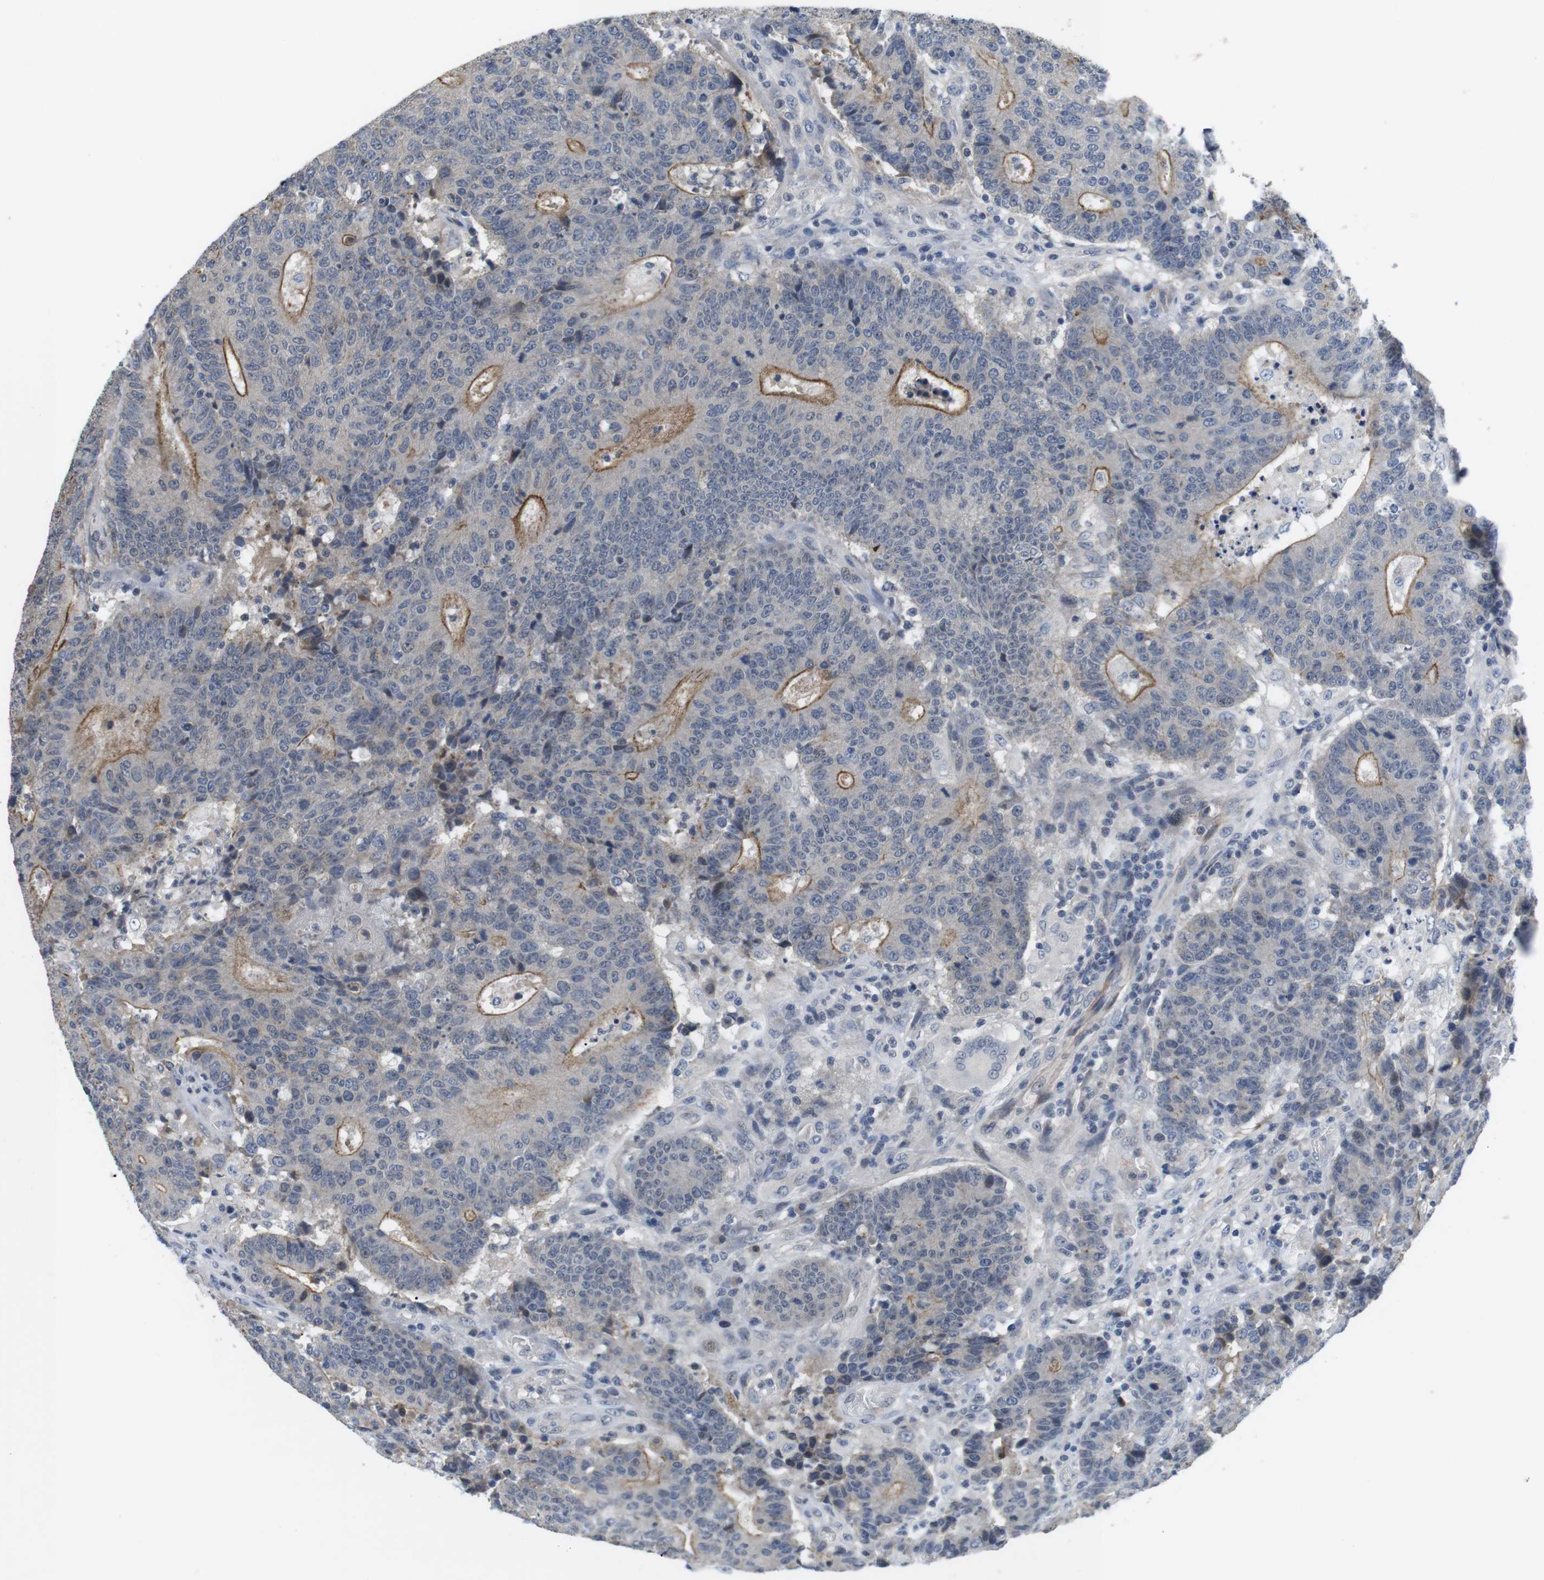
{"staining": {"intensity": "moderate", "quantity": "25%-75%", "location": "cytoplasmic/membranous"}, "tissue": "colorectal cancer", "cell_type": "Tumor cells", "image_type": "cancer", "snomed": [{"axis": "morphology", "description": "Normal tissue, NOS"}, {"axis": "morphology", "description": "Adenocarcinoma, NOS"}, {"axis": "topography", "description": "Colon"}], "caption": "This image demonstrates IHC staining of colorectal cancer (adenocarcinoma), with medium moderate cytoplasmic/membranous staining in approximately 25%-75% of tumor cells.", "gene": "NECTIN1", "patient": {"sex": "female", "age": 75}}